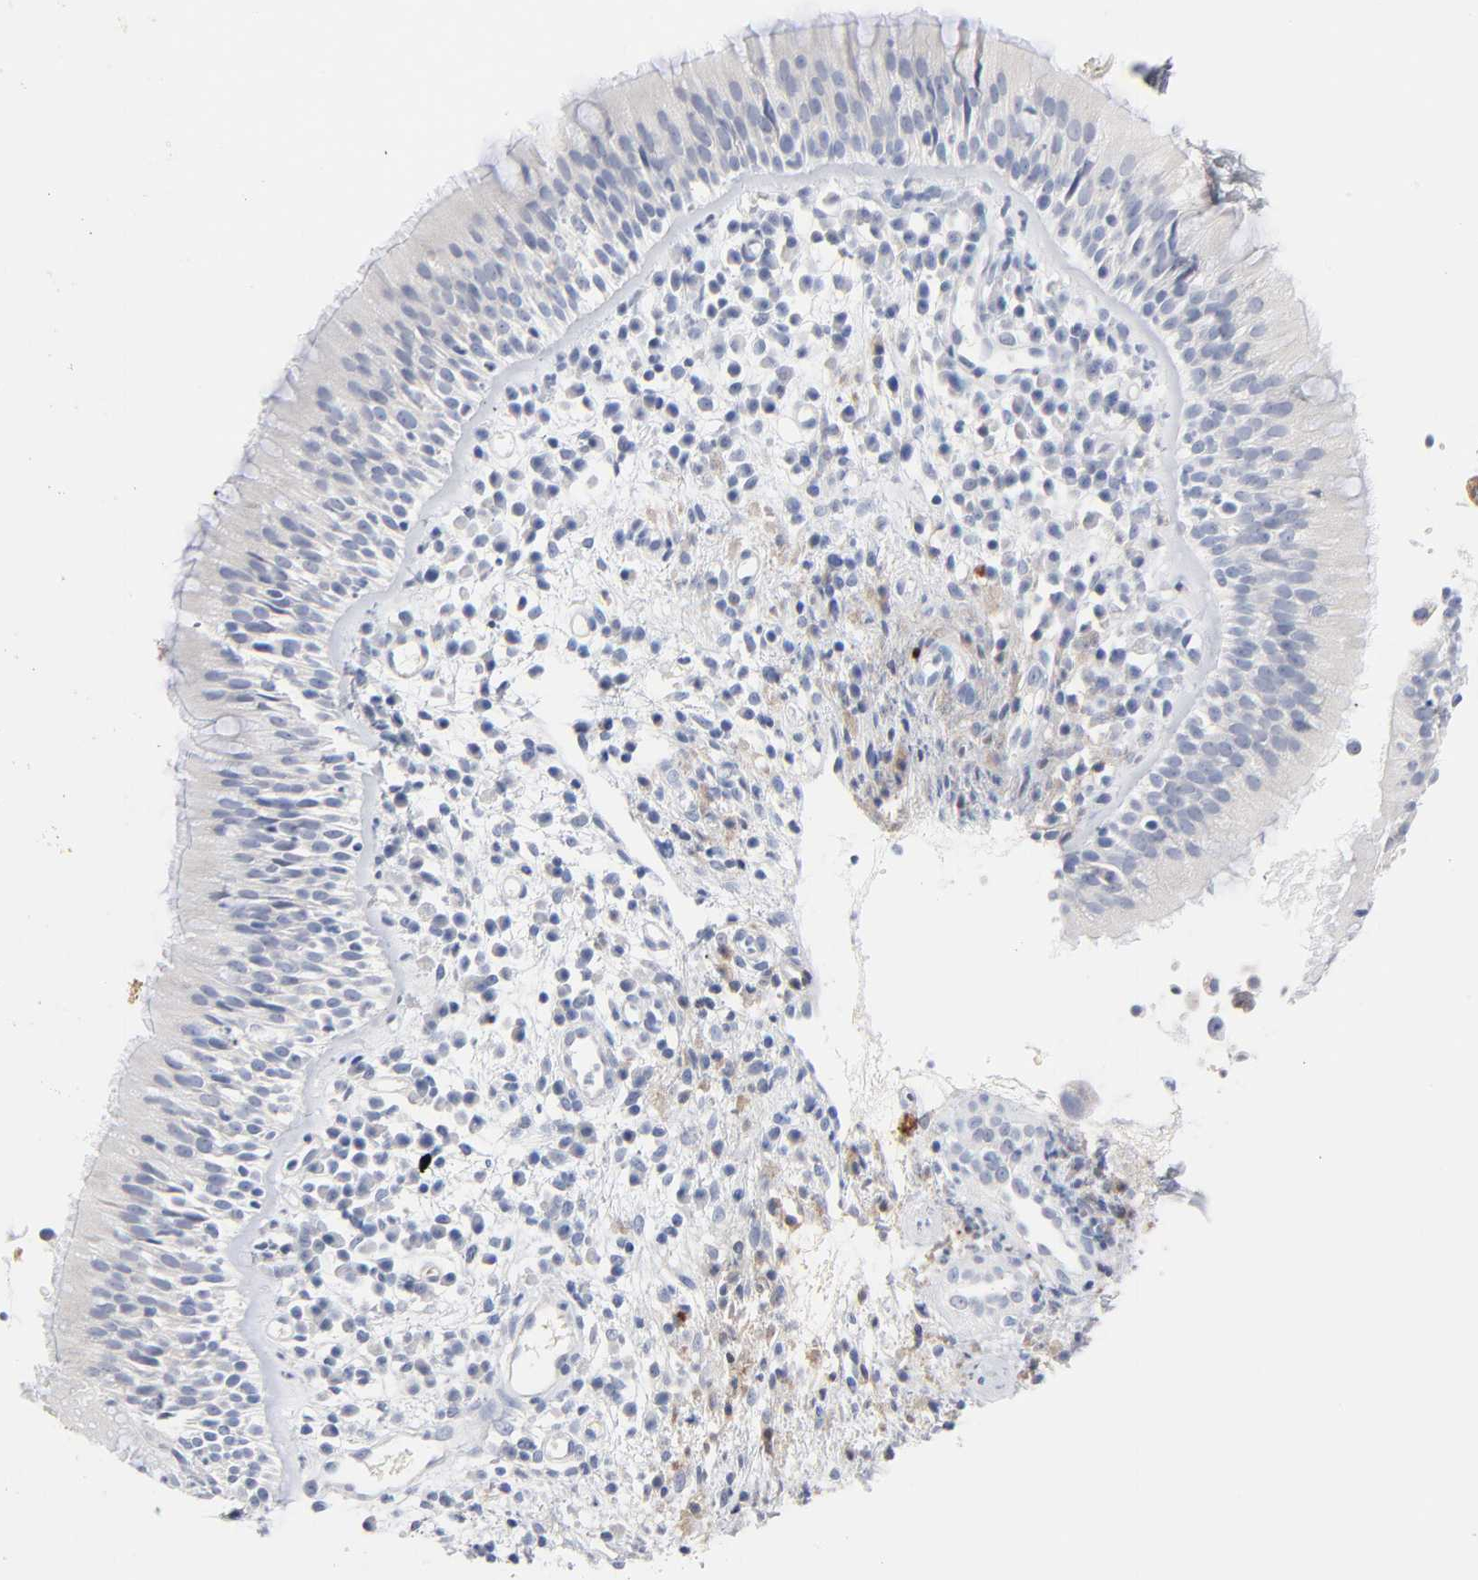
{"staining": {"intensity": "negative", "quantity": "none", "location": "none"}, "tissue": "nasopharynx", "cell_type": "Respiratory epithelial cells", "image_type": "normal", "snomed": [{"axis": "morphology", "description": "Normal tissue, NOS"}, {"axis": "morphology", "description": "Inflammation, NOS"}, {"axis": "morphology", "description": "Malignant melanoma, Metastatic site"}, {"axis": "topography", "description": "Nasopharynx"}], "caption": "This is an immunohistochemistry (IHC) image of benign human nasopharynx. There is no staining in respiratory epithelial cells.", "gene": "SERPINA4", "patient": {"sex": "female", "age": 55}}